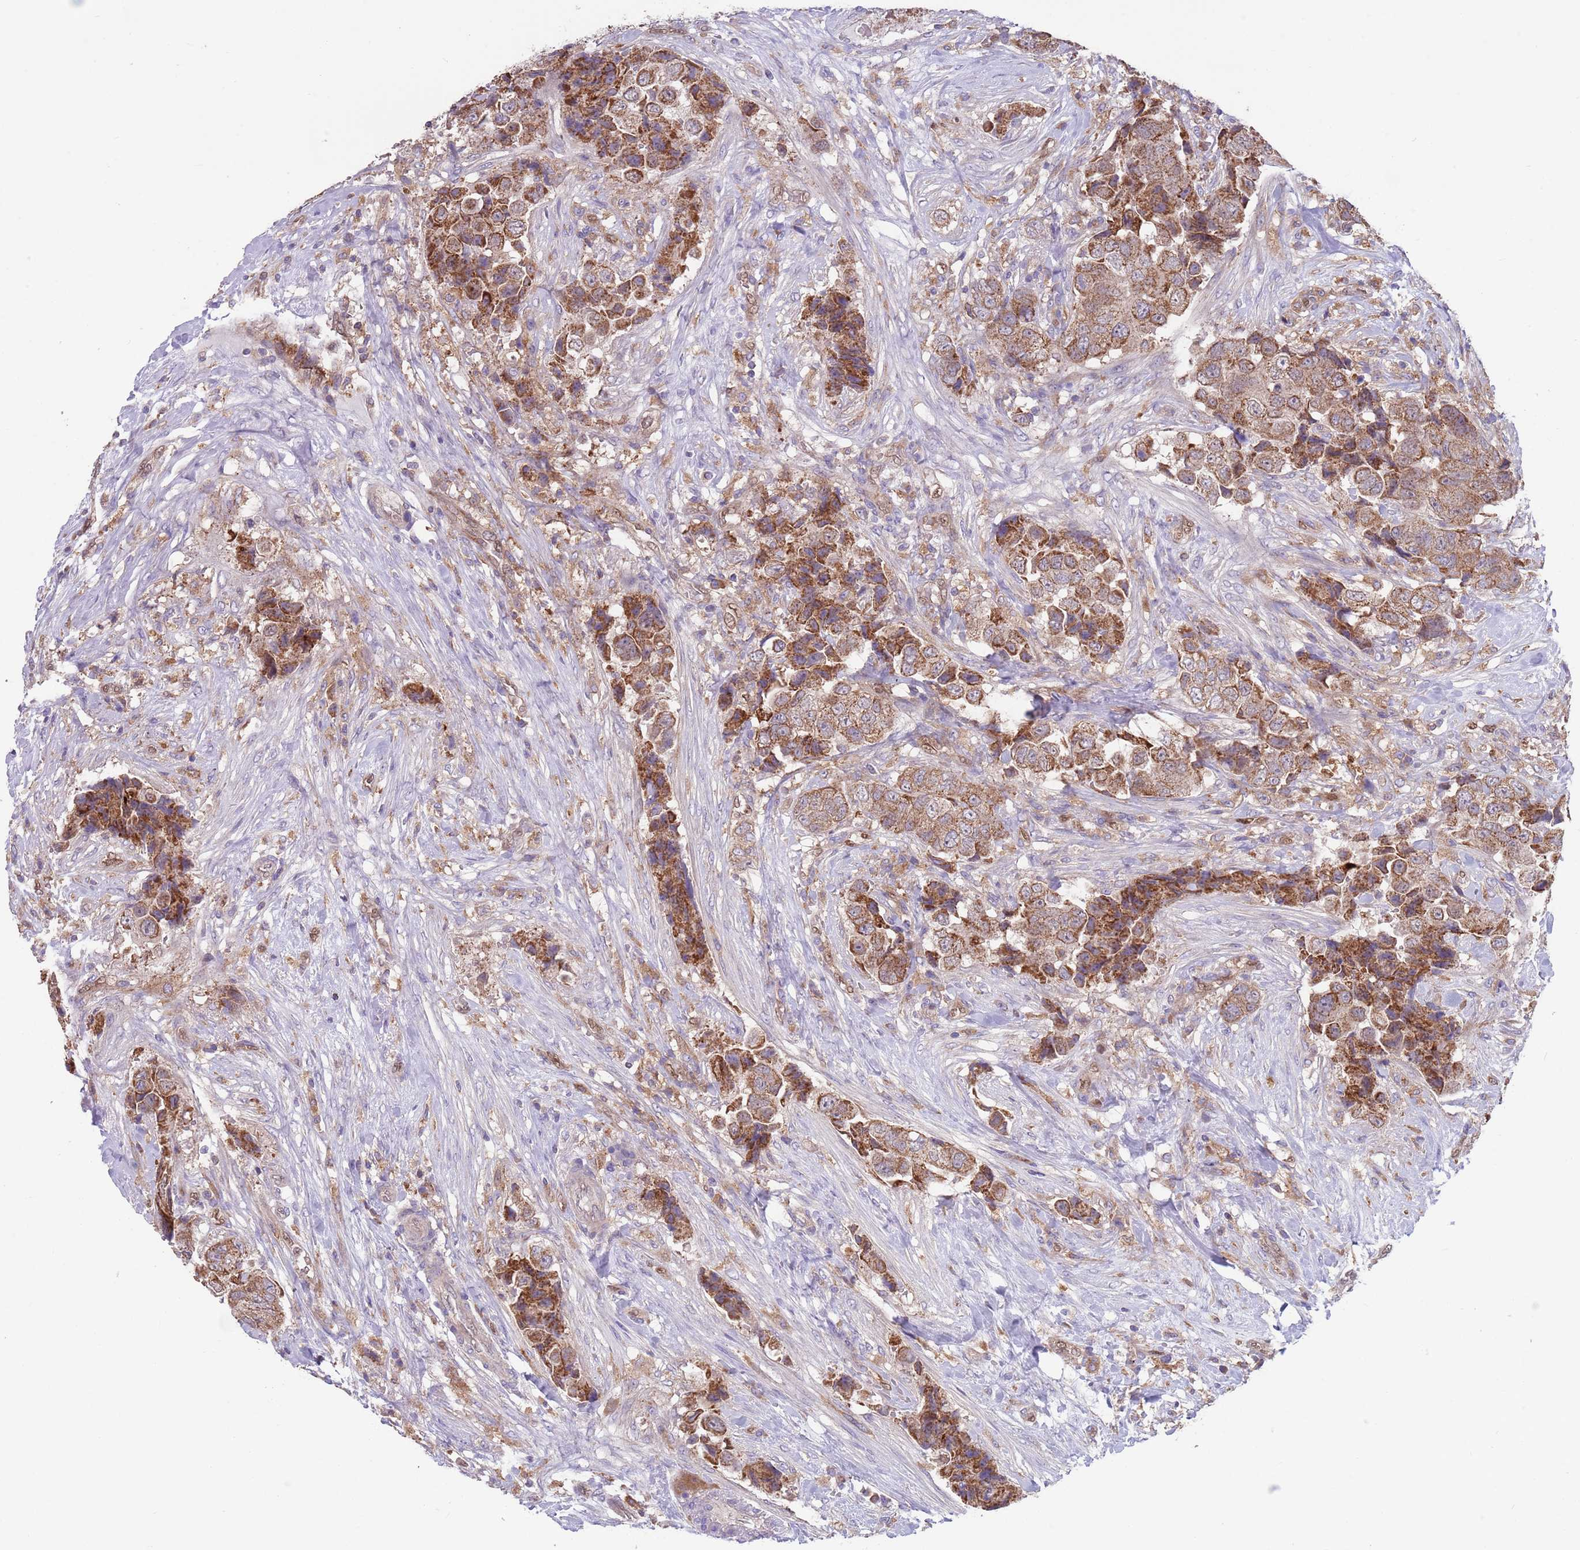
{"staining": {"intensity": "moderate", "quantity": ">75%", "location": "cytoplasmic/membranous"}, "tissue": "breast cancer", "cell_type": "Tumor cells", "image_type": "cancer", "snomed": [{"axis": "morphology", "description": "Normal tissue, NOS"}, {"axis": "morphology", "description": "Duct carcinoma"}, {"axis": "topography", "description": "Breast"}], "caption": "This histopathology image reveals immunohistochemistry staining of breast intraductal carcinoma, with medium moderate cytoplasmic/membranous staining in about >75% of tumor cells.", "gene": "DDT", "patient": {"sex": "female", "age": 62}}